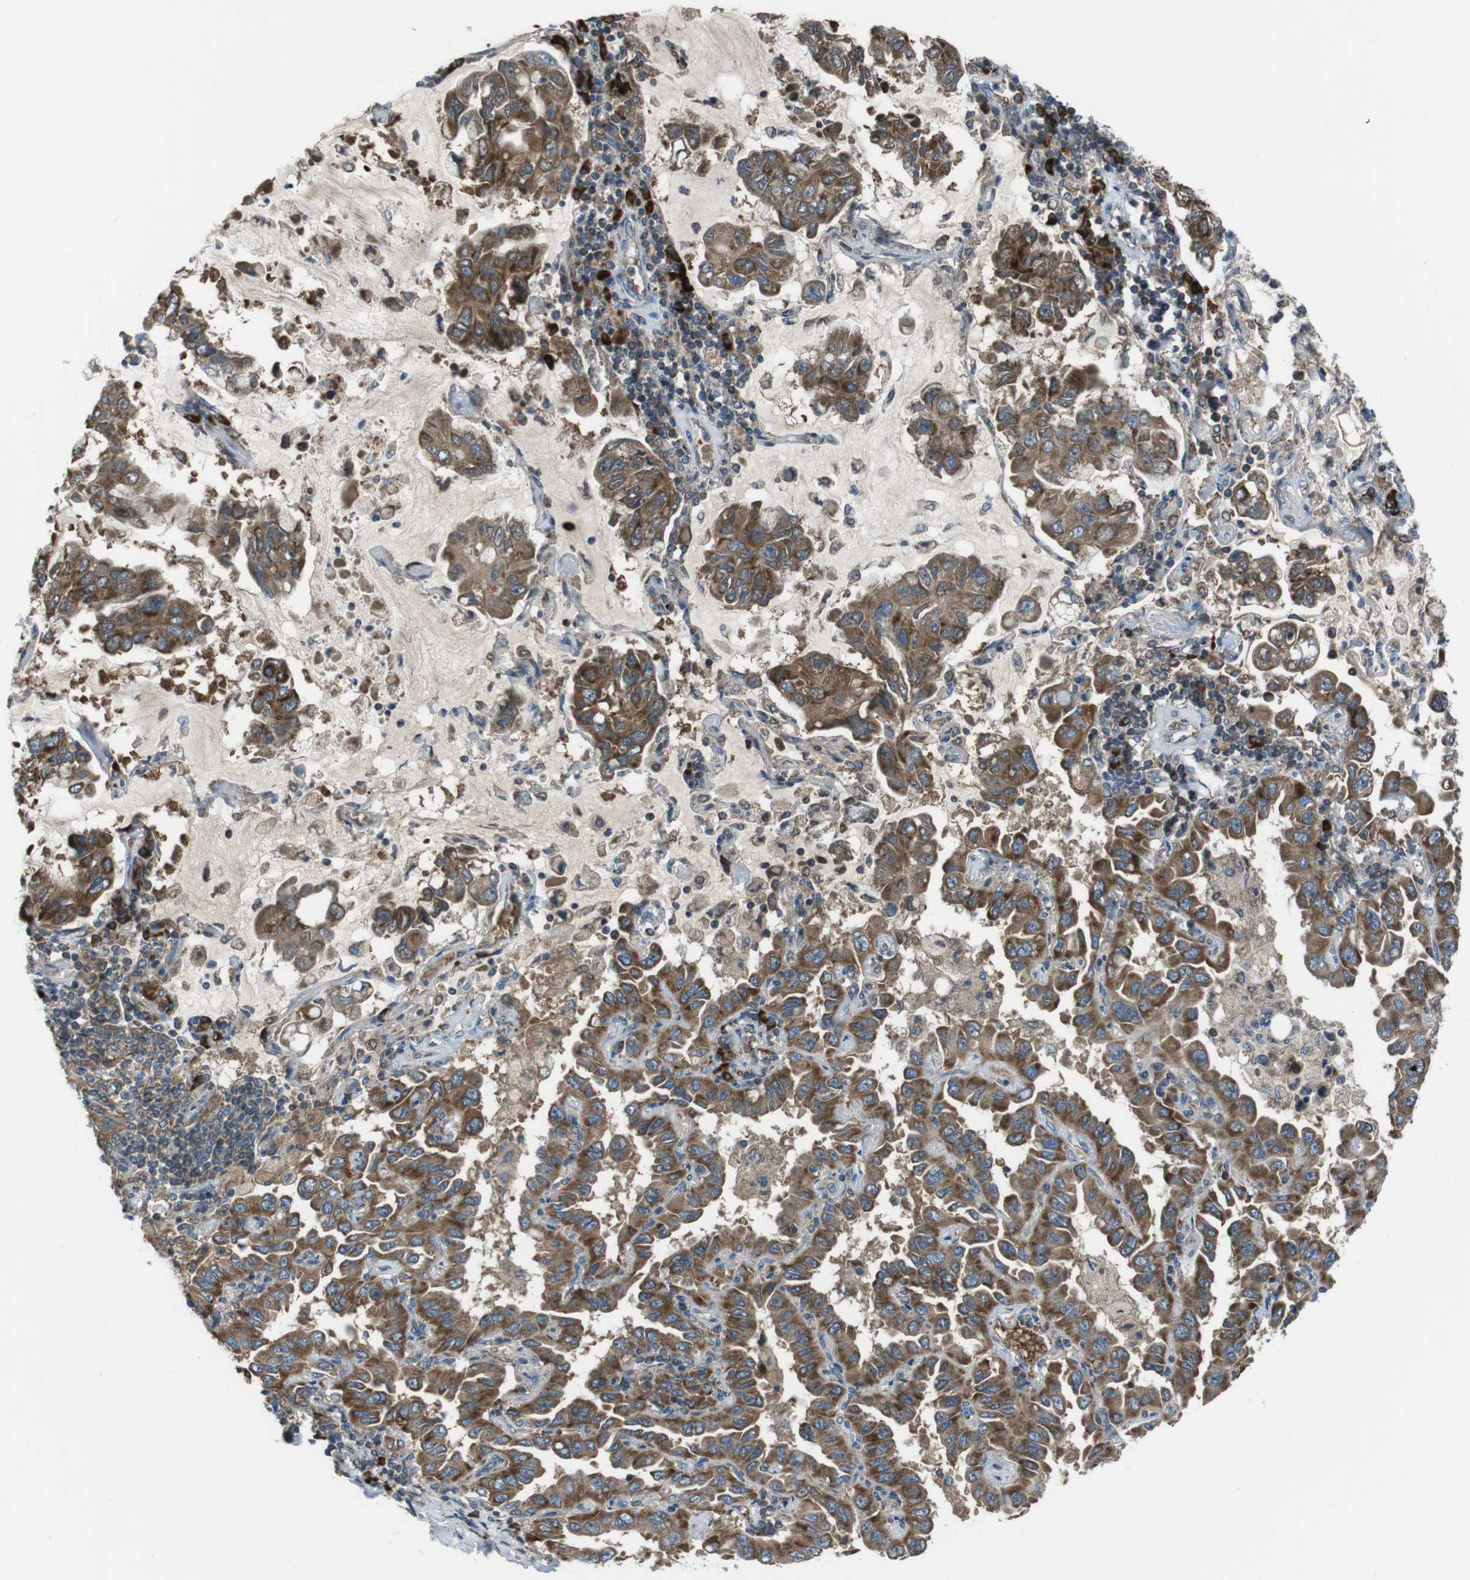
{"staining": {"intensity": "moderate", "quantity": ">75%", "location": "cytoplasmic/membranous"}, "tissue": "lung cancer", "cell_type": "Tumor cells", "image_type": "cancer", "snomed": [{"axis": "morphology", "description": "Adenocarcinoma, NOS"}, {"axis": "topography", "description": "Lung"}], "caption": "Protein staining demonstrates moderate cytoplasmic/membranous expression in approximately >75% of tumor cells in lung adenocarcinoma. The protein is stained brown, and the nuclei are stained in blue (DAB IHC with brightfield microscopy, high magnification).", "gene": "SSR3", "patient": {"sex": "male", "age": 64}}